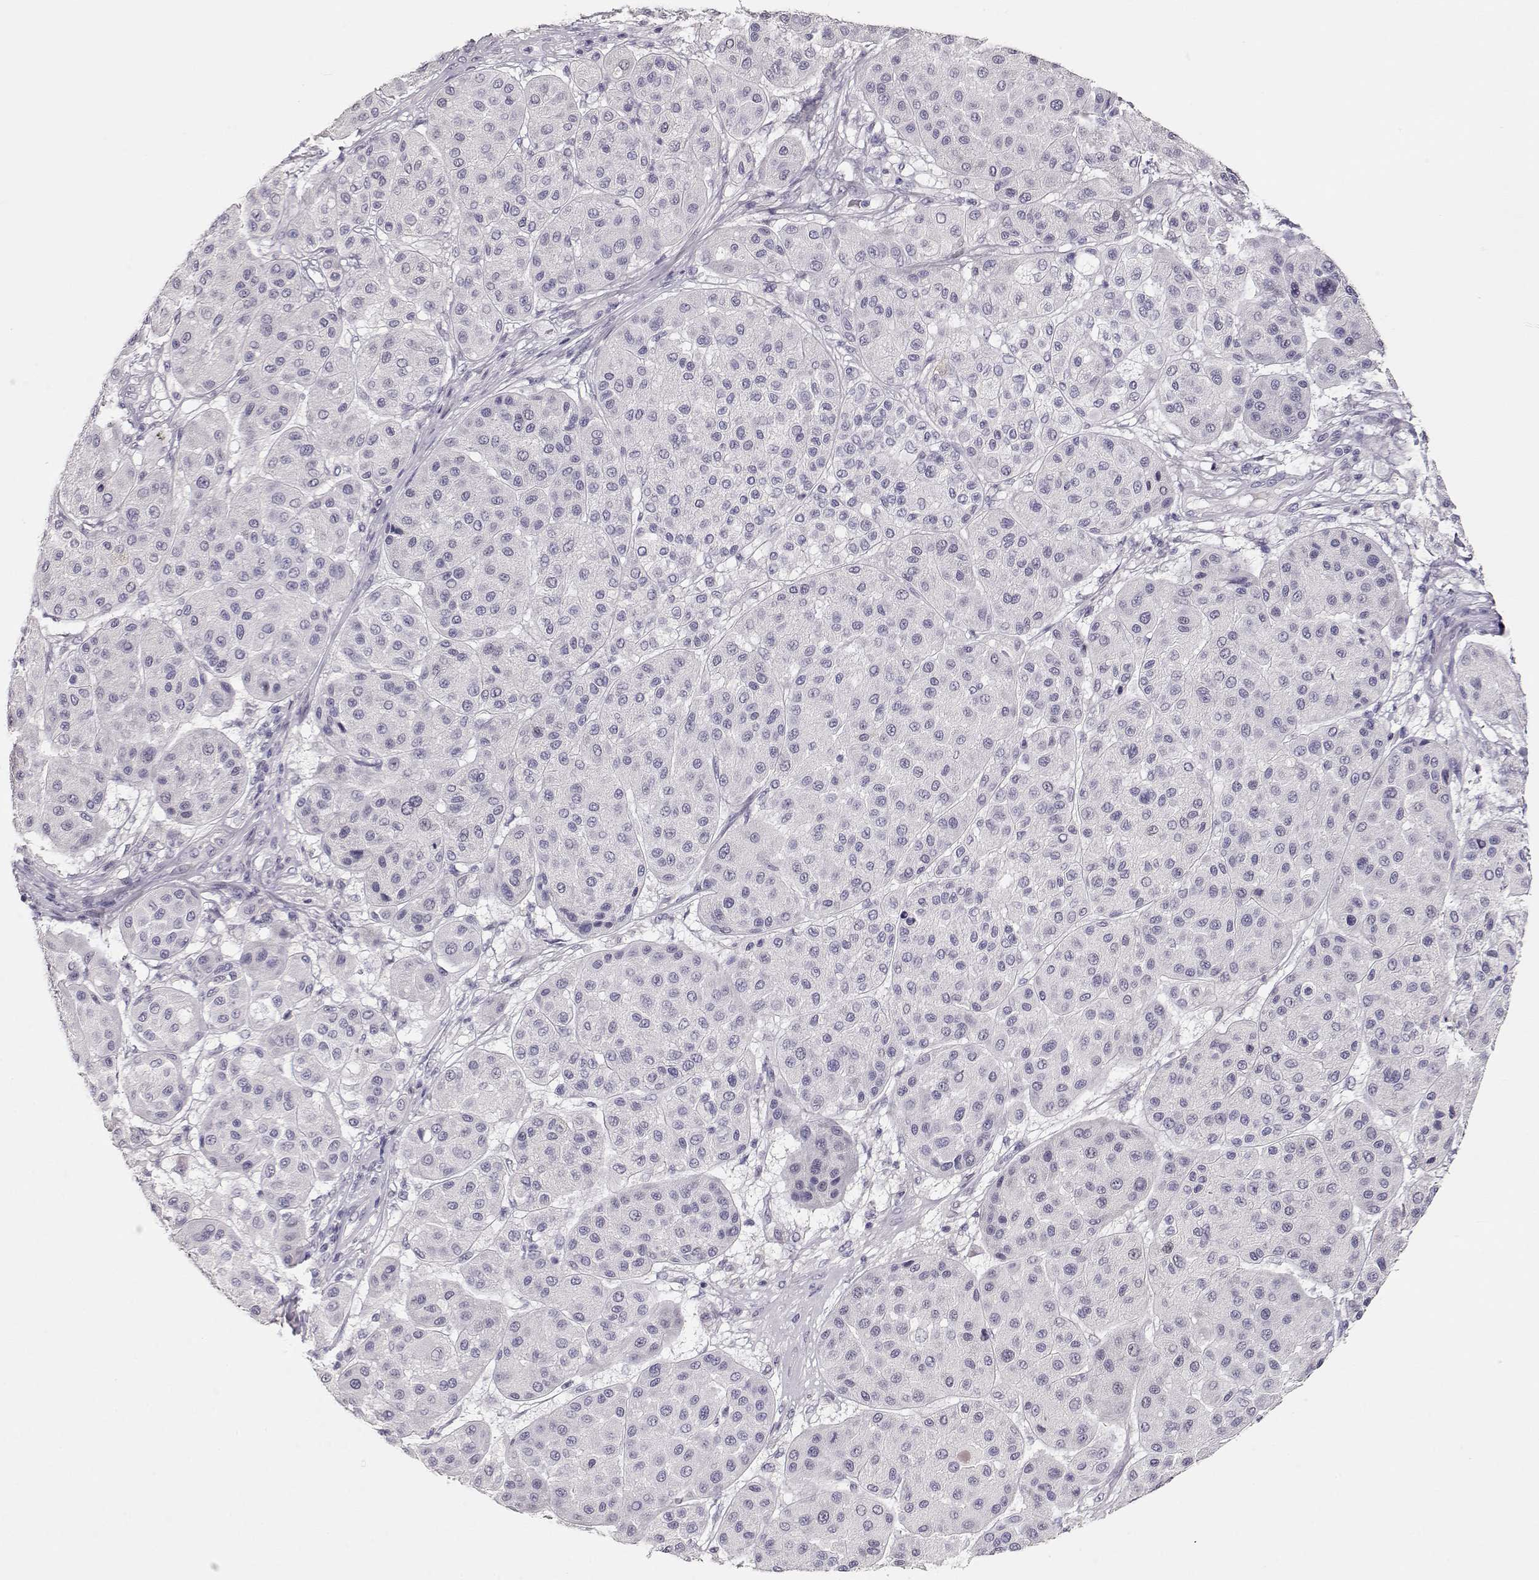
{"staining": {"intensity": "negative", "quantity": "none", "location": "none"}, "tissue": "melanoma", "cell_type": "Tumor cells", "image_type": "cancer", "snomed": [{"axis": "morphology", "description": "Malignant melanoma, Metastatic site"}, {"axis": "topography", "description": "Smooth muscle"}], "caption": "Image shows no protein positivity in tumor cells of malignant melanoma (metastatic site) tissue.", "gene": "MAGEC1", "patient": {"sex": "male", "age": 41}}